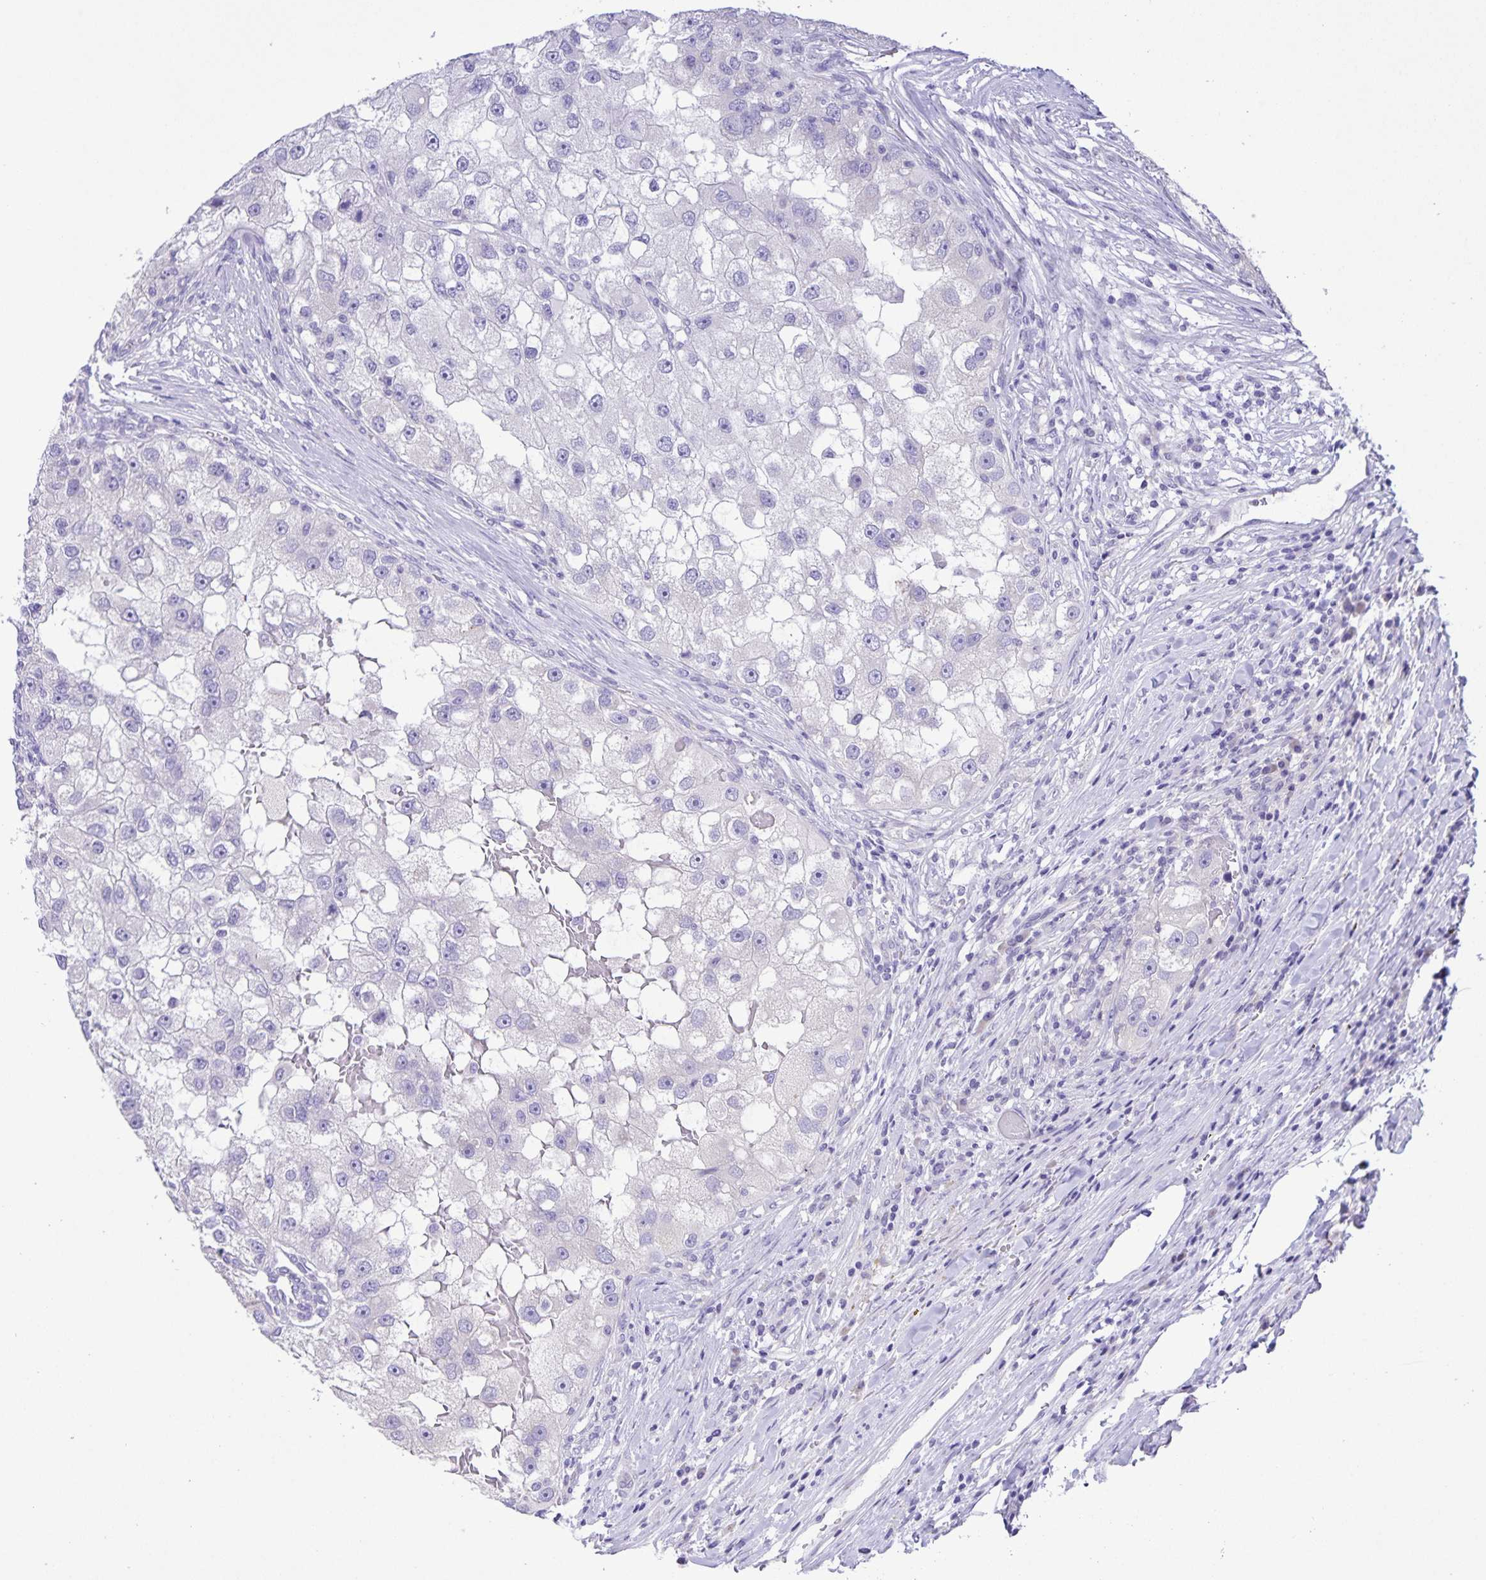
{"staining": {"intensity": "negative", "quantity": "none", "location": "none"}, "tissue": "renal cancer", "cell_type": "Tumor cells", "image_type": "cancer", "snomed": [{"axis": "morphology", "description": "Adenocarcinoma, NOS"}, {"axis": "topography", "description": "Kidney"}], "caption": "Immunohistochemical staining of renal cancer shows no significant expression in tumor cells. (Immunohistochemistry, brightfield microscopy, high magnification).", "gene": "CAPSL", "patient": {"sex": "male", "age": 63}}